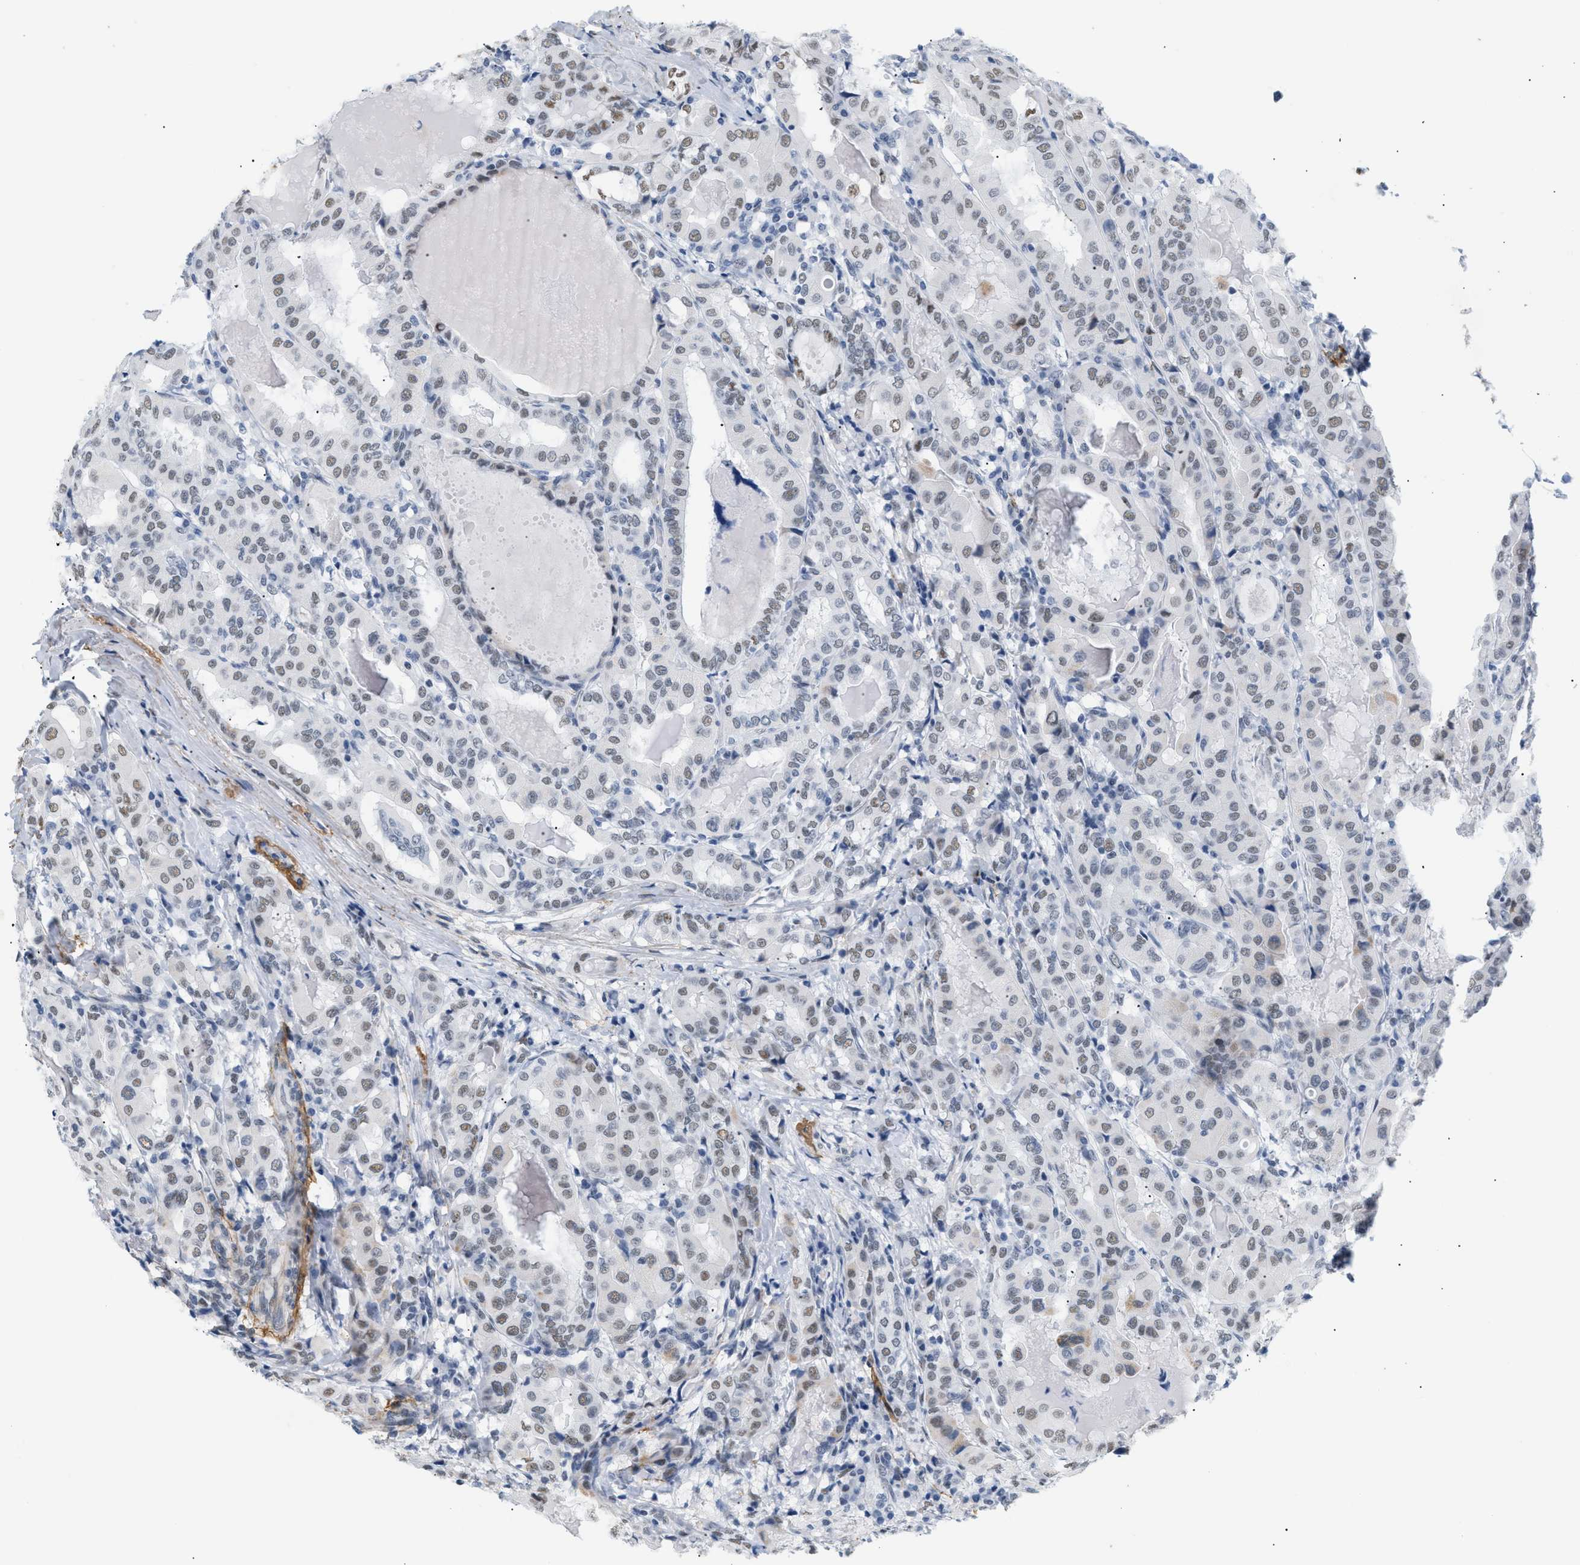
{"staining": {"intensity": "moderate", "quantity": "25%-75%", "location": "nuclear"}, "tissue": "thyroid cancer", "cell_type": "Tumor cells", "image_type": "cancer", "snomed": [{"axis": "morphology", "description": "Papillary adenocarcinoma, NOS"}, {"axis": "topography", "description": "Thyroid gland"}], "caption": "A photomicrograph of human papillary adenocarcinoma (thyroid) stained for a protein shows moderate nuclear brown staining in tumor cells.", "gene": "ELN", "patient": {"sex": "female", "age": 42}}